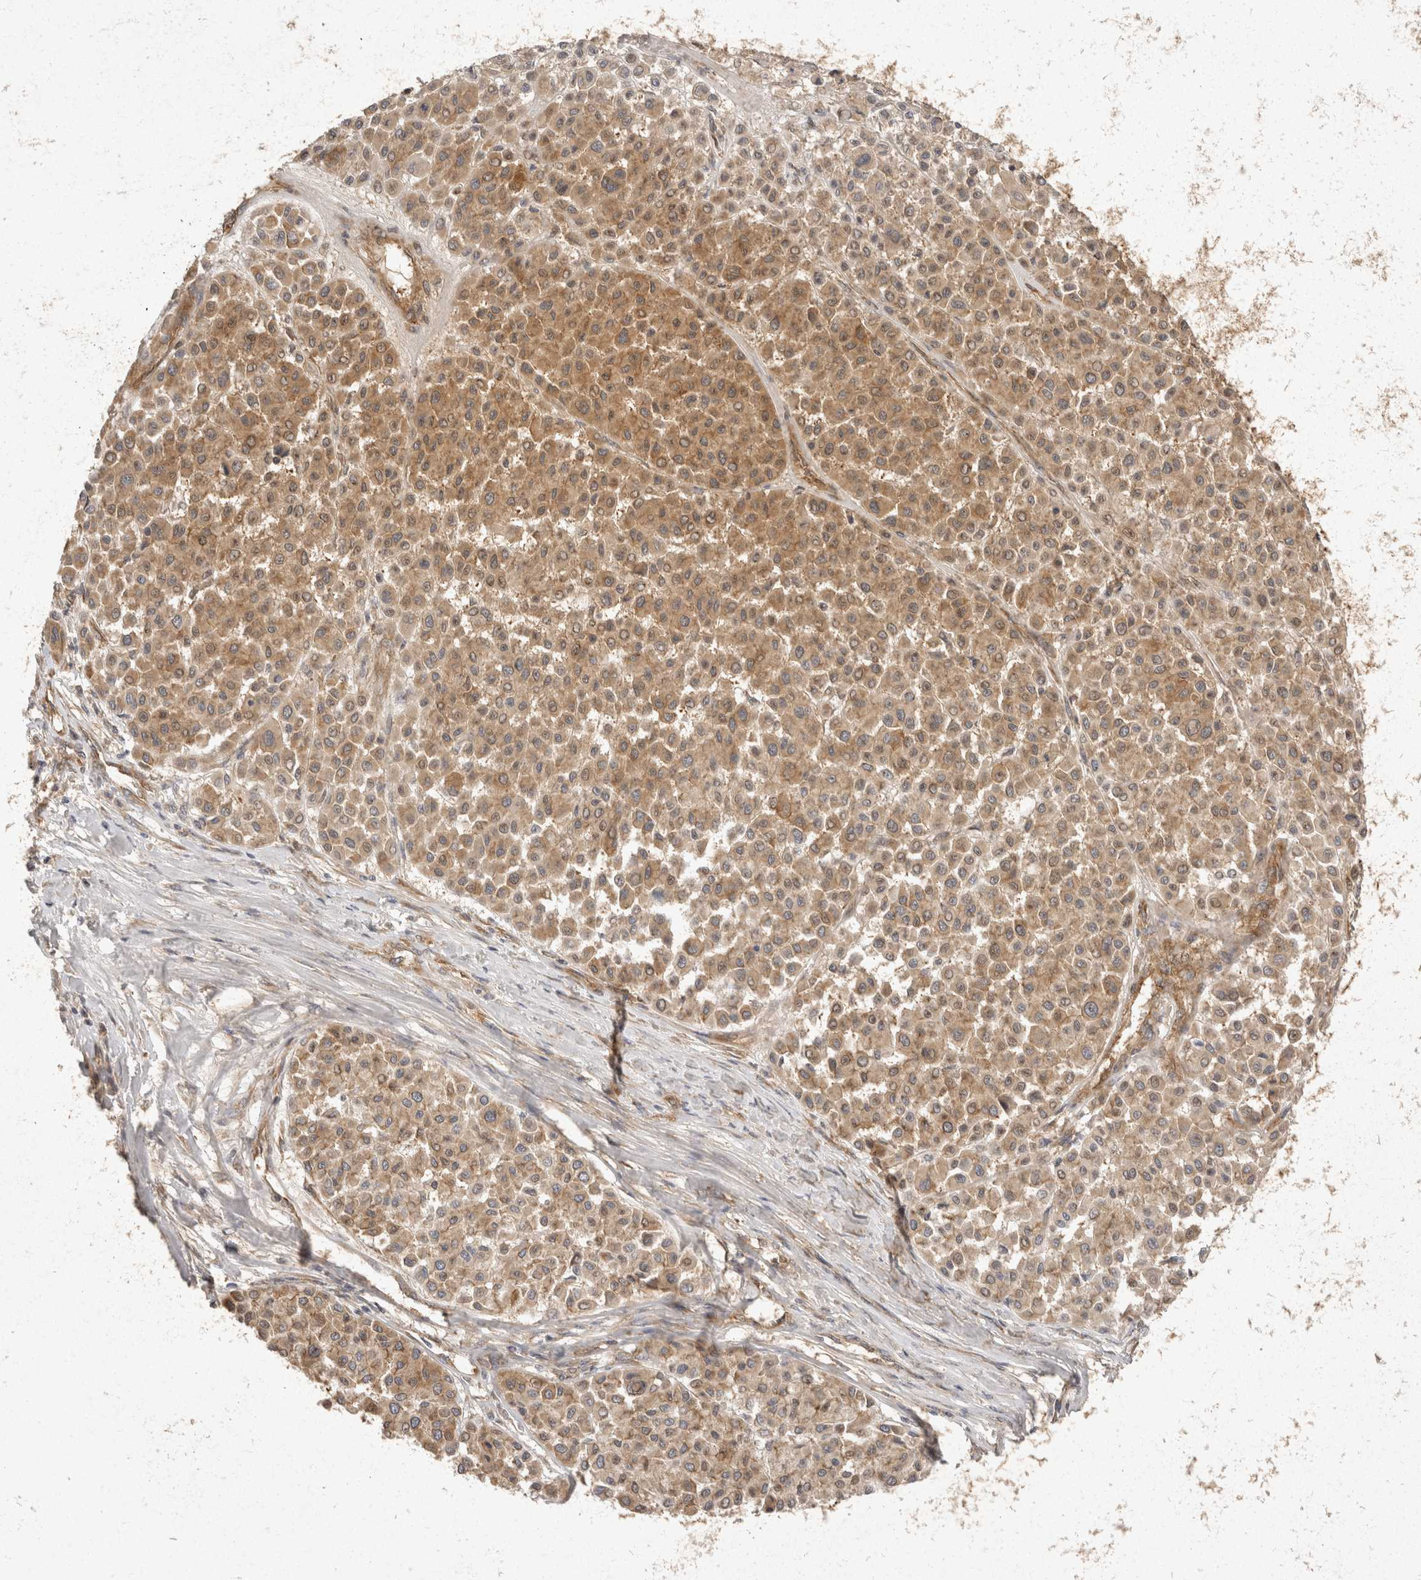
{"staining": {"intensity": "moderate", "quantity": ">75%", "location": "cytoplasmic/membranous"}, "tissue": "melanoma", "cell_type": "Tumor cells", "image_type": "cancer", "snomed": [{"axis": "morphology", "description": "Malignant melanoma, Metastatic site"}, {"axis": "topography", "description": "Soft tissue"}], "caption": "A high-resolution photomicrograph shows IHC staining of melanoma, which demonstrates moderate cytoplasmic/membranous staining in approximately >75% of tumor cells.", "gene": "EIF4G3", "patient": {"sex": "male", "age": 41}}